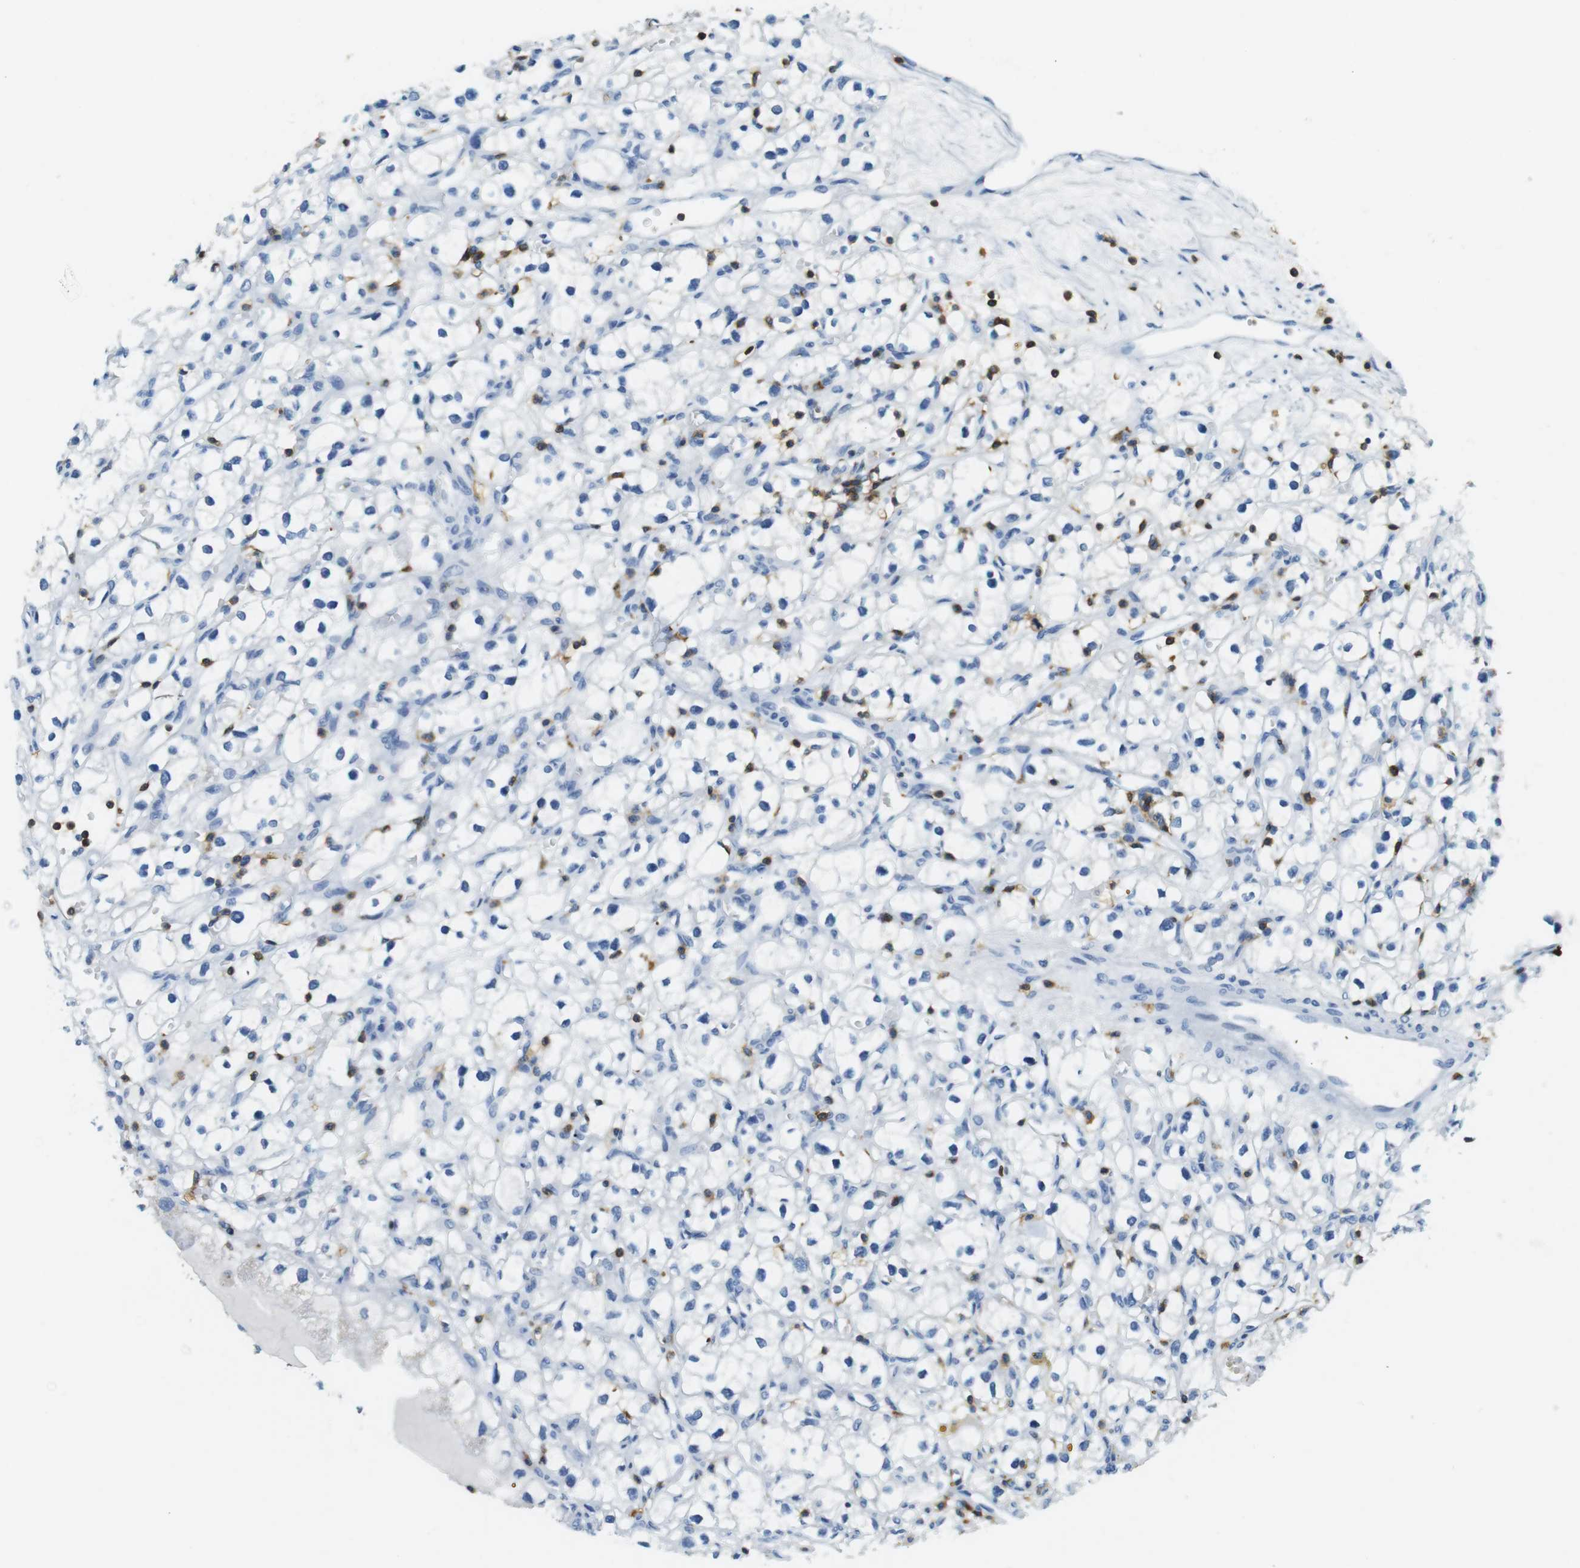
{"staining": {"intensity": "negative", "quantity": "none", "location": "none"}, "tissue": "renal cancer", "cell_type": "Tumor cells", "image_type": "cancer", "snomed": [{"axis": "morphology", "description": "Adenocarcinoma, NOS"}, {"axis": "topography", "description": "Kidney"}], "caption": "Immunohistochemistry (IHC) of human renal cancer (adenocarcinoma) displays no staining in tumor cells.", "gene": "LAT", "patient": {"sex": "male", "age": 56}}